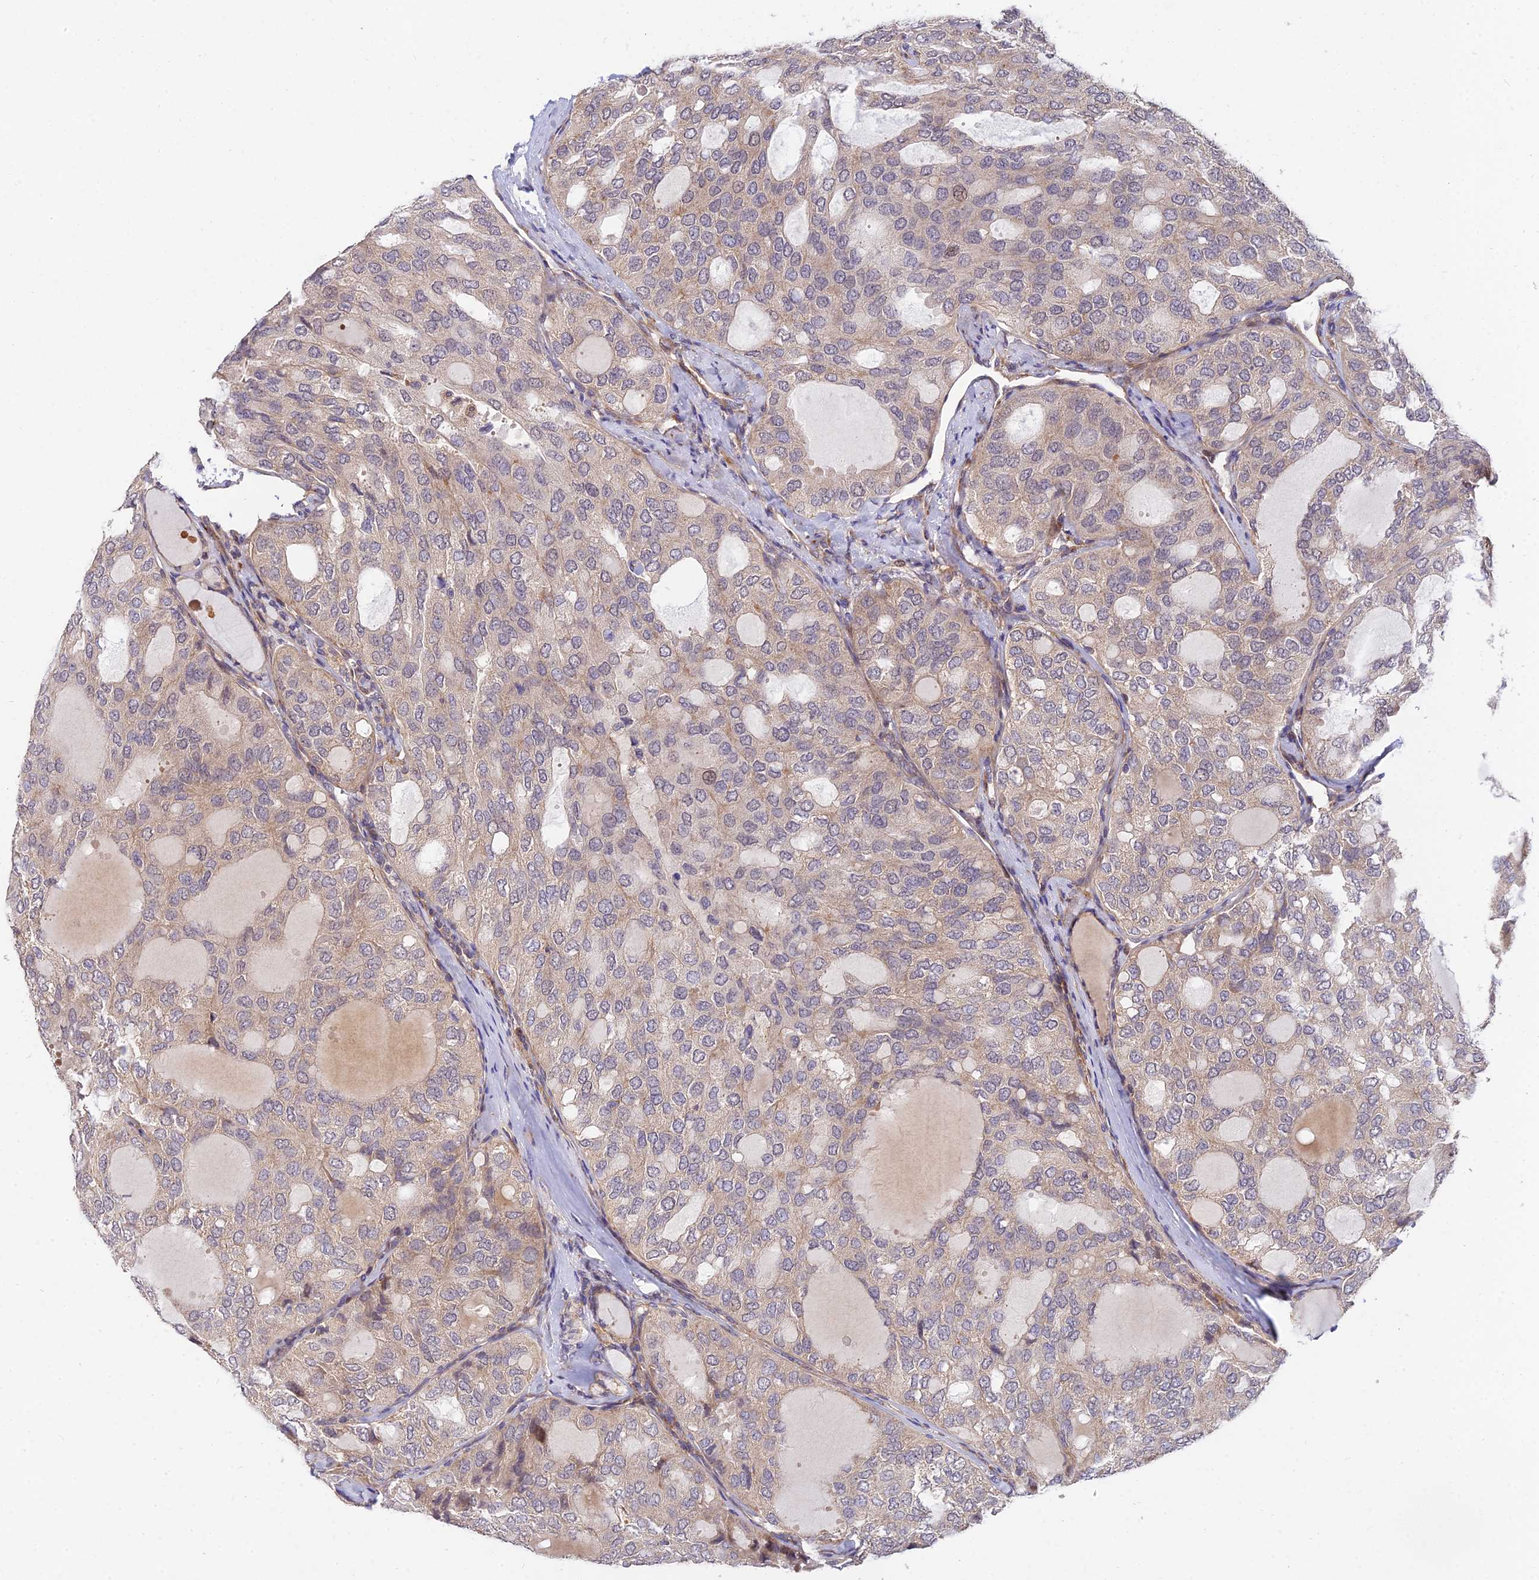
{"staining": {"intensity": "weak", "quantity": "25%-75%", "location": "cytoplasmic/membranous"}, "tissue": "thyroid cancer", "cell_type": "Tumor cells", "image_type": "cancer", "snomed": [{"axis": "morphology", "description": "Follicular adenoma carcinoma, NOS"}, {"axis": "topography", "description": "Thyroid gland"}], "caption": "Thyroid cancer tissue displays weak cytoplasmic/membranous staining in about 25%-75% of tumor cells, visualized by immunohistochemistry. Using DAB (brown) and hematoxylin (blue) stains, captured at high magnification using brightfield microscopy.", "gene": "ARL8B", "patient": {"sex": "male", "age": 75}}